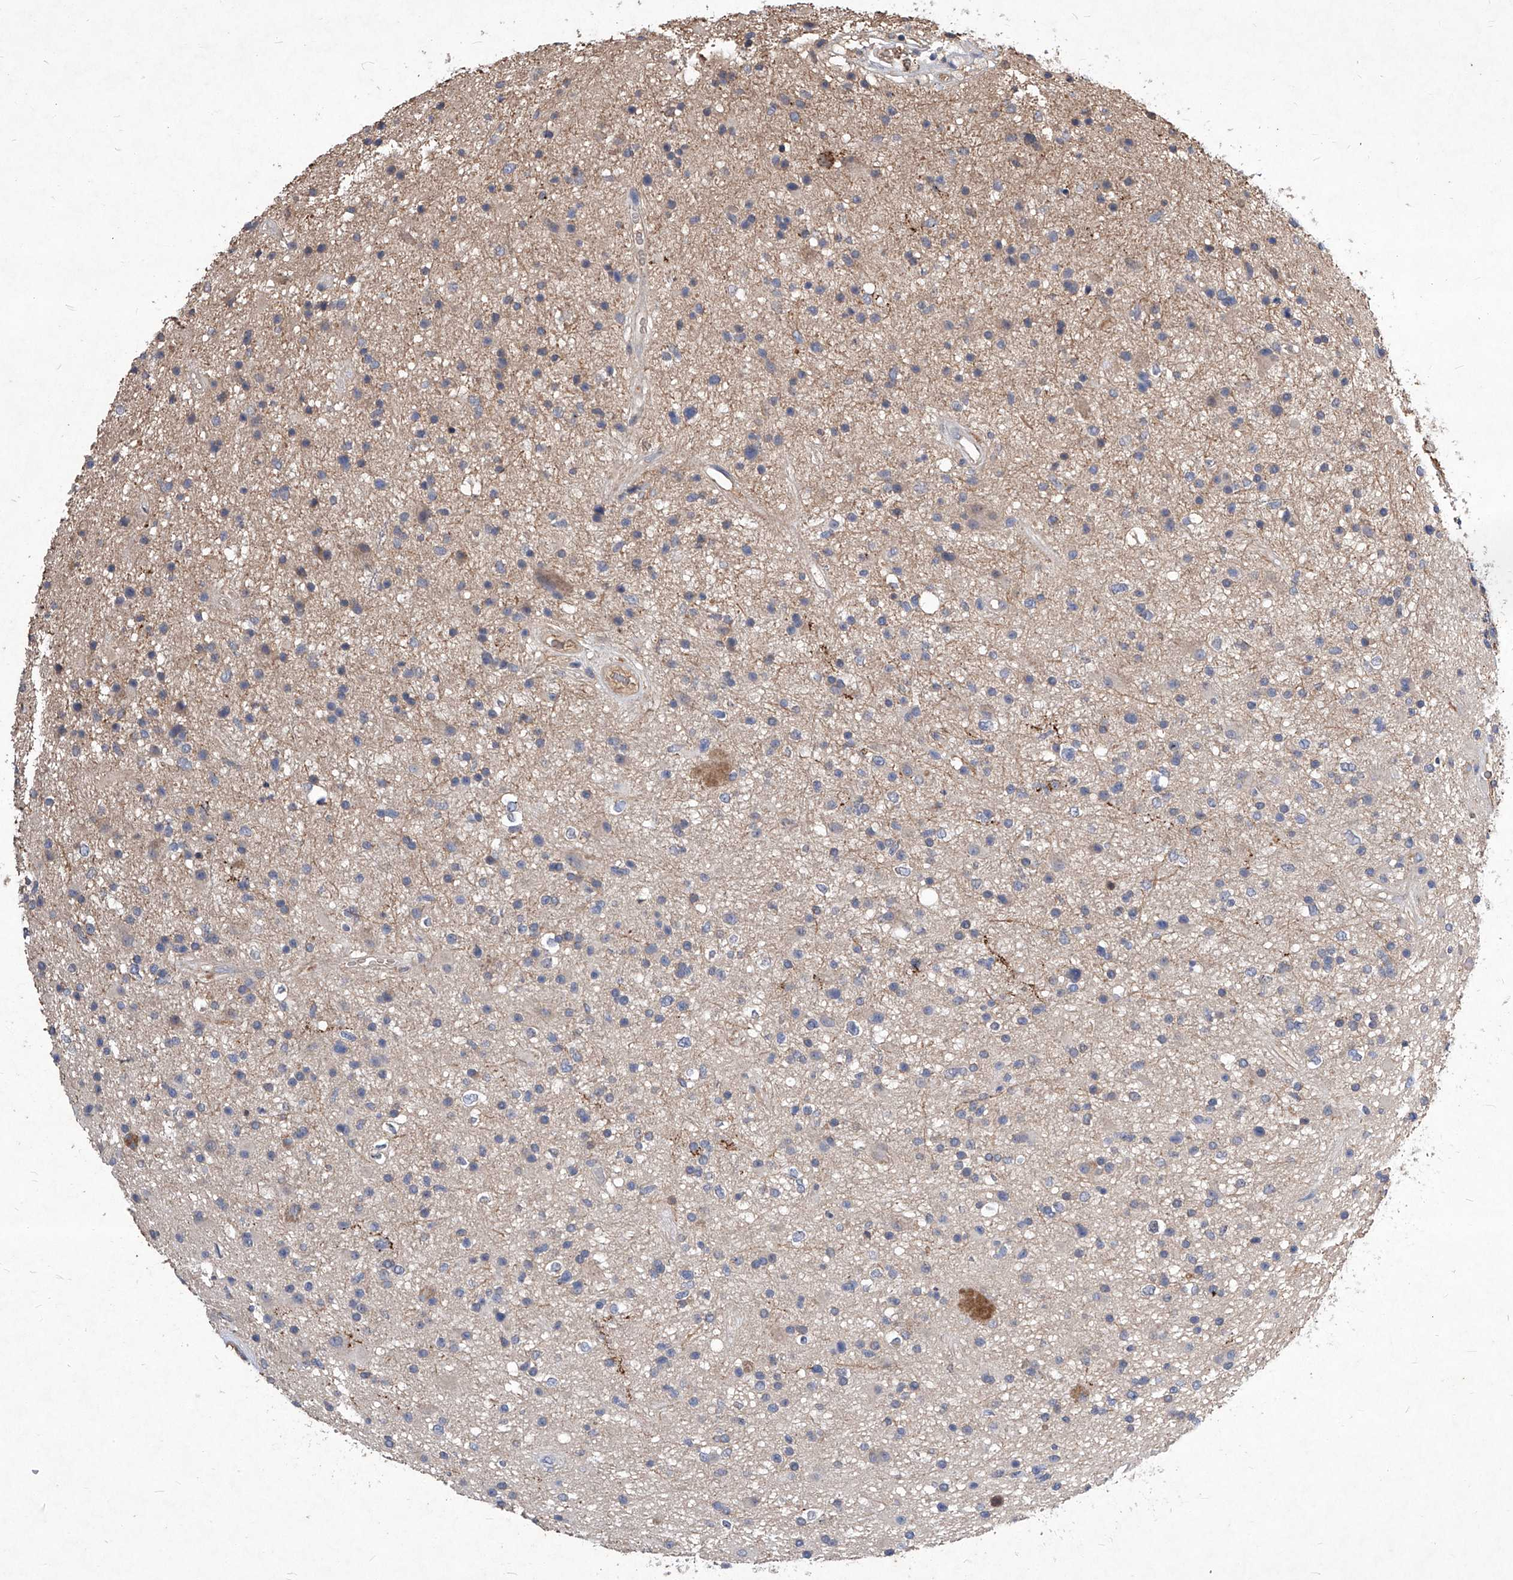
{"staining": {"intensity": "negative", "quantity": "none", "location": "none"}, "tissue": "glioma", "cell_type": "Tumor cells", "image_type": "cancer", "snomed": [{"axis": "morphology", "description": "Glioma, malignant, High grade"}, {"axis": "topography", "description": "Brain"}], "caption": "An immunohistochemistry (IHC) micrograph of glioma is shown. There is no staining in tumor cells of glioma.", "gene": "SYNGR1", "patient": {"sex": "male", "age": 33}}